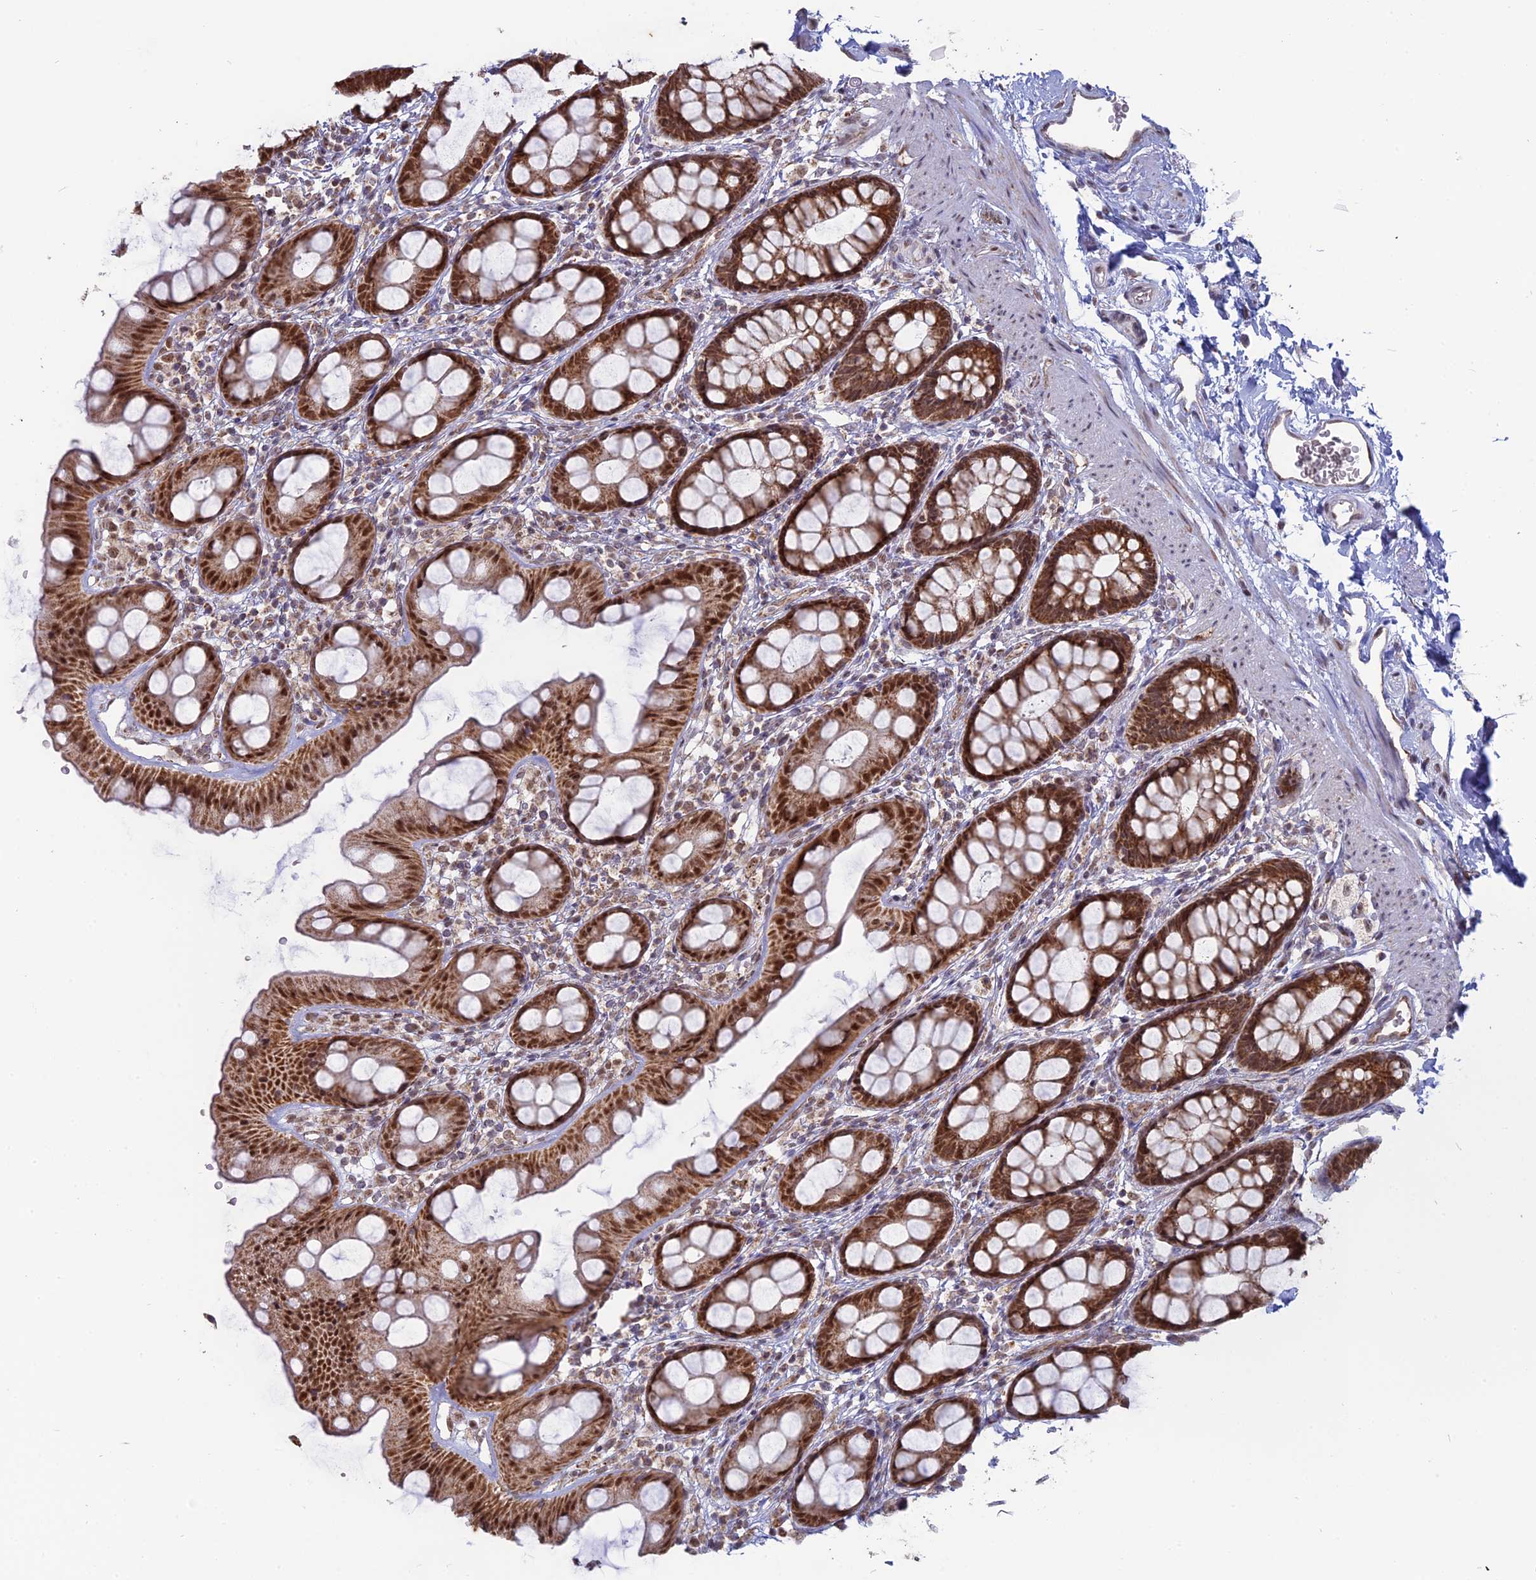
{"staining": {"intensity": "moderate", "quantity": ">75%", "location": "cytoplasmic/membranous,nuclear"}, "tissue": "rectum", "cell_type": "Glandular cells", "image_type": "normal", "snomed": [{"axis": "morphology", "description": "Normal tissue, NOS"}, {"axis": "topography", "description": "Rectum"}], "caption": "DAB immunohistochemical staining of normal rectum demonstrates moderate cytoplasmic/membranous,nuclear protein staining in about >75% of glandular cells. The staining is performed using DAB brown chromogen to label protein expression. The nuclei are counter-stained blue using hematoxylin.", "gene": "ARHGAP40", "patient": {"sex": "female", "age": 65}}